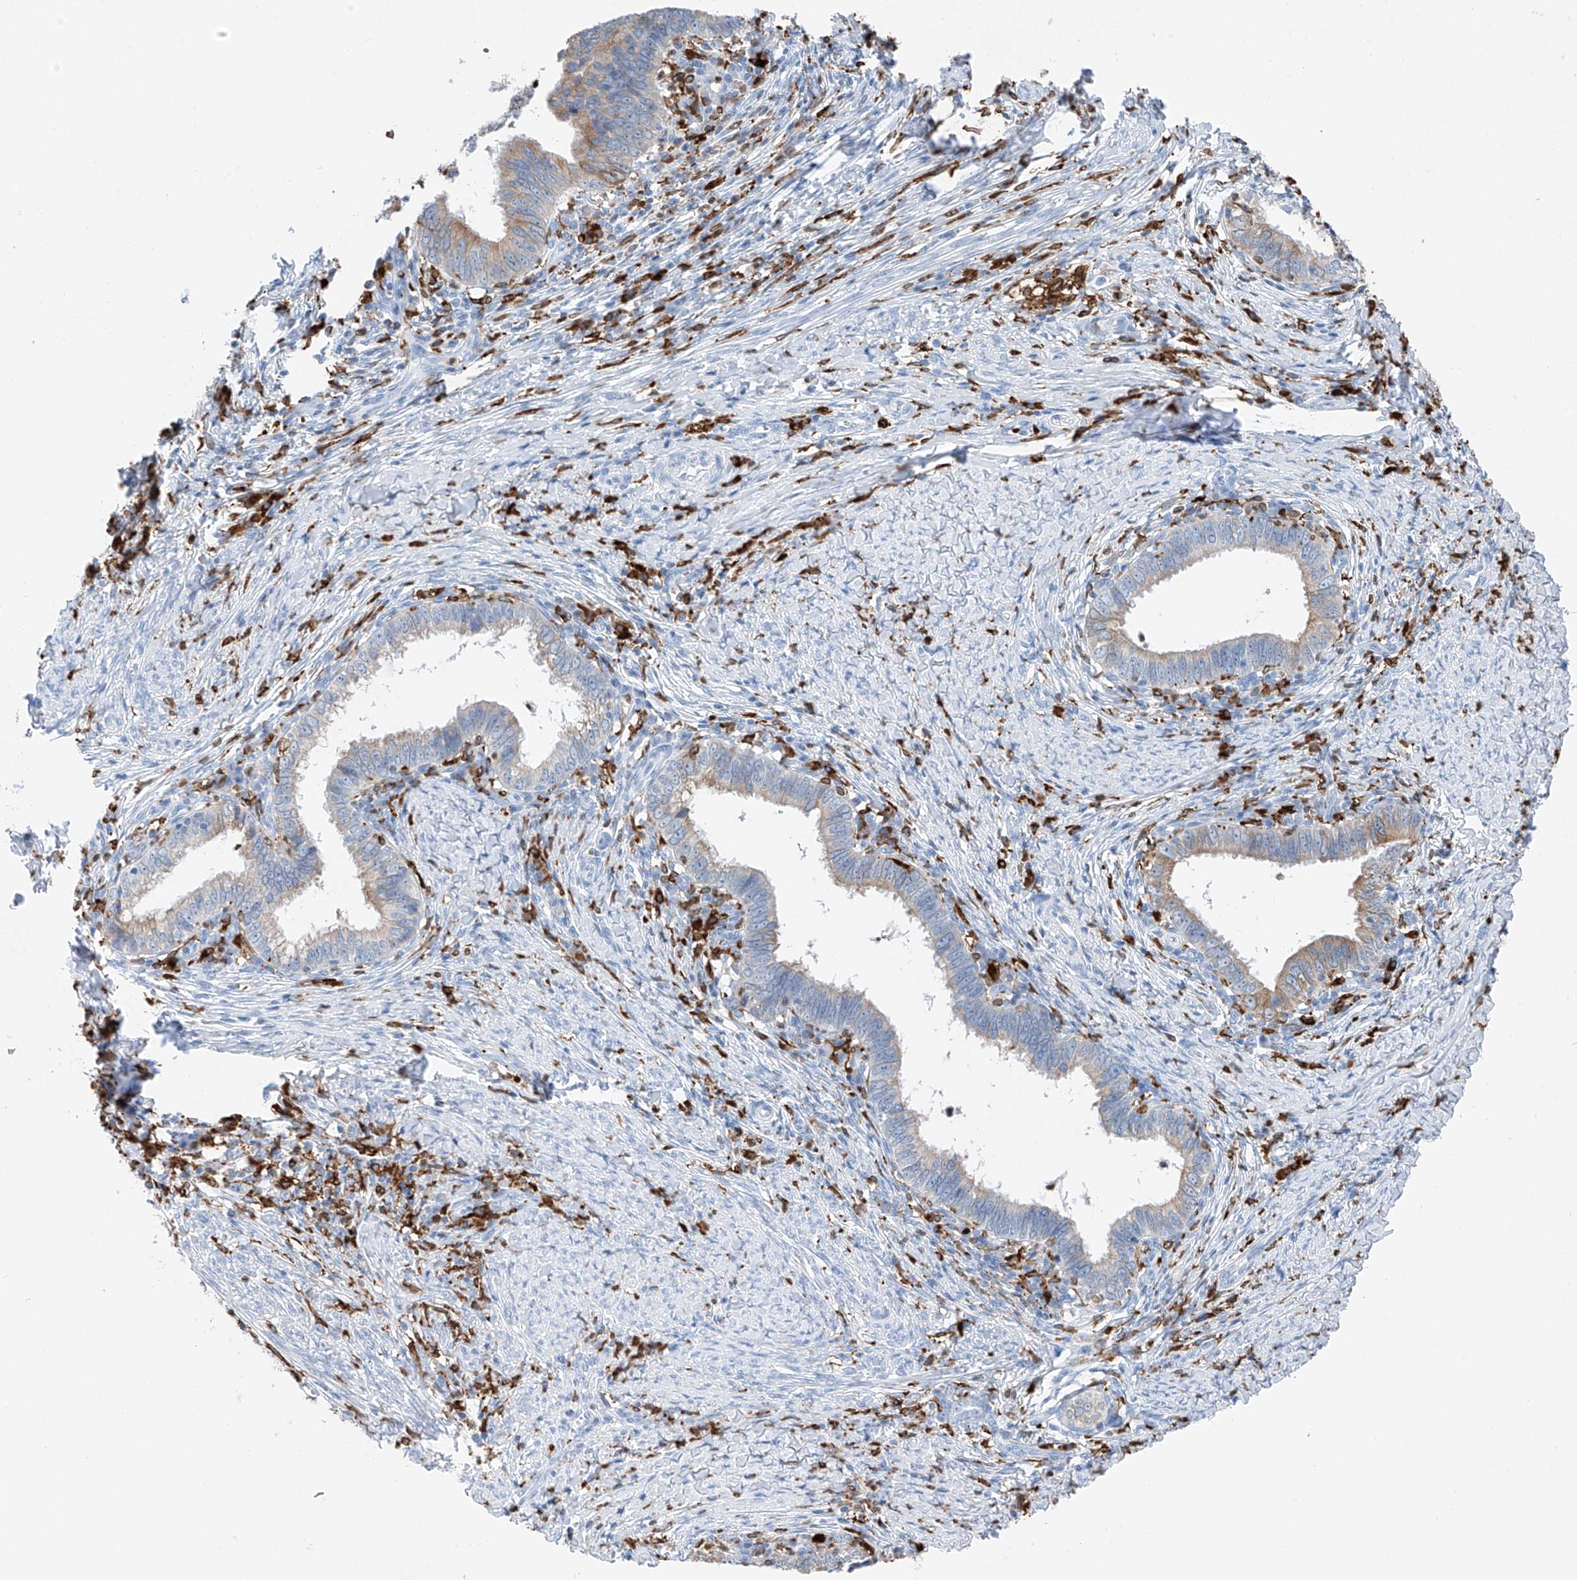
{"staining": {"intensity": "moderate", "quantity": "<25%", "location": "cytoplasmic/membranous"}, "tissue": "cervical cancer", "cell_type": "Tumor cells", "image_type": "cancer", "snomed": [{"axis": "morphology", "description": "Adenocarcinoma, NOS"}, {"axis": "topography", "description": "Cervix"}], "caption": "Immunohistochemistry (IHC) (DAB (3,3'-diaminobenzidine)) staining of cervical cancer reveals moderate cytoplasmic/membranous protein staining in approximately <25% of tumor cells.", "gene": "TBXAS1", "patient": {"sex": "female", "age": 36}}